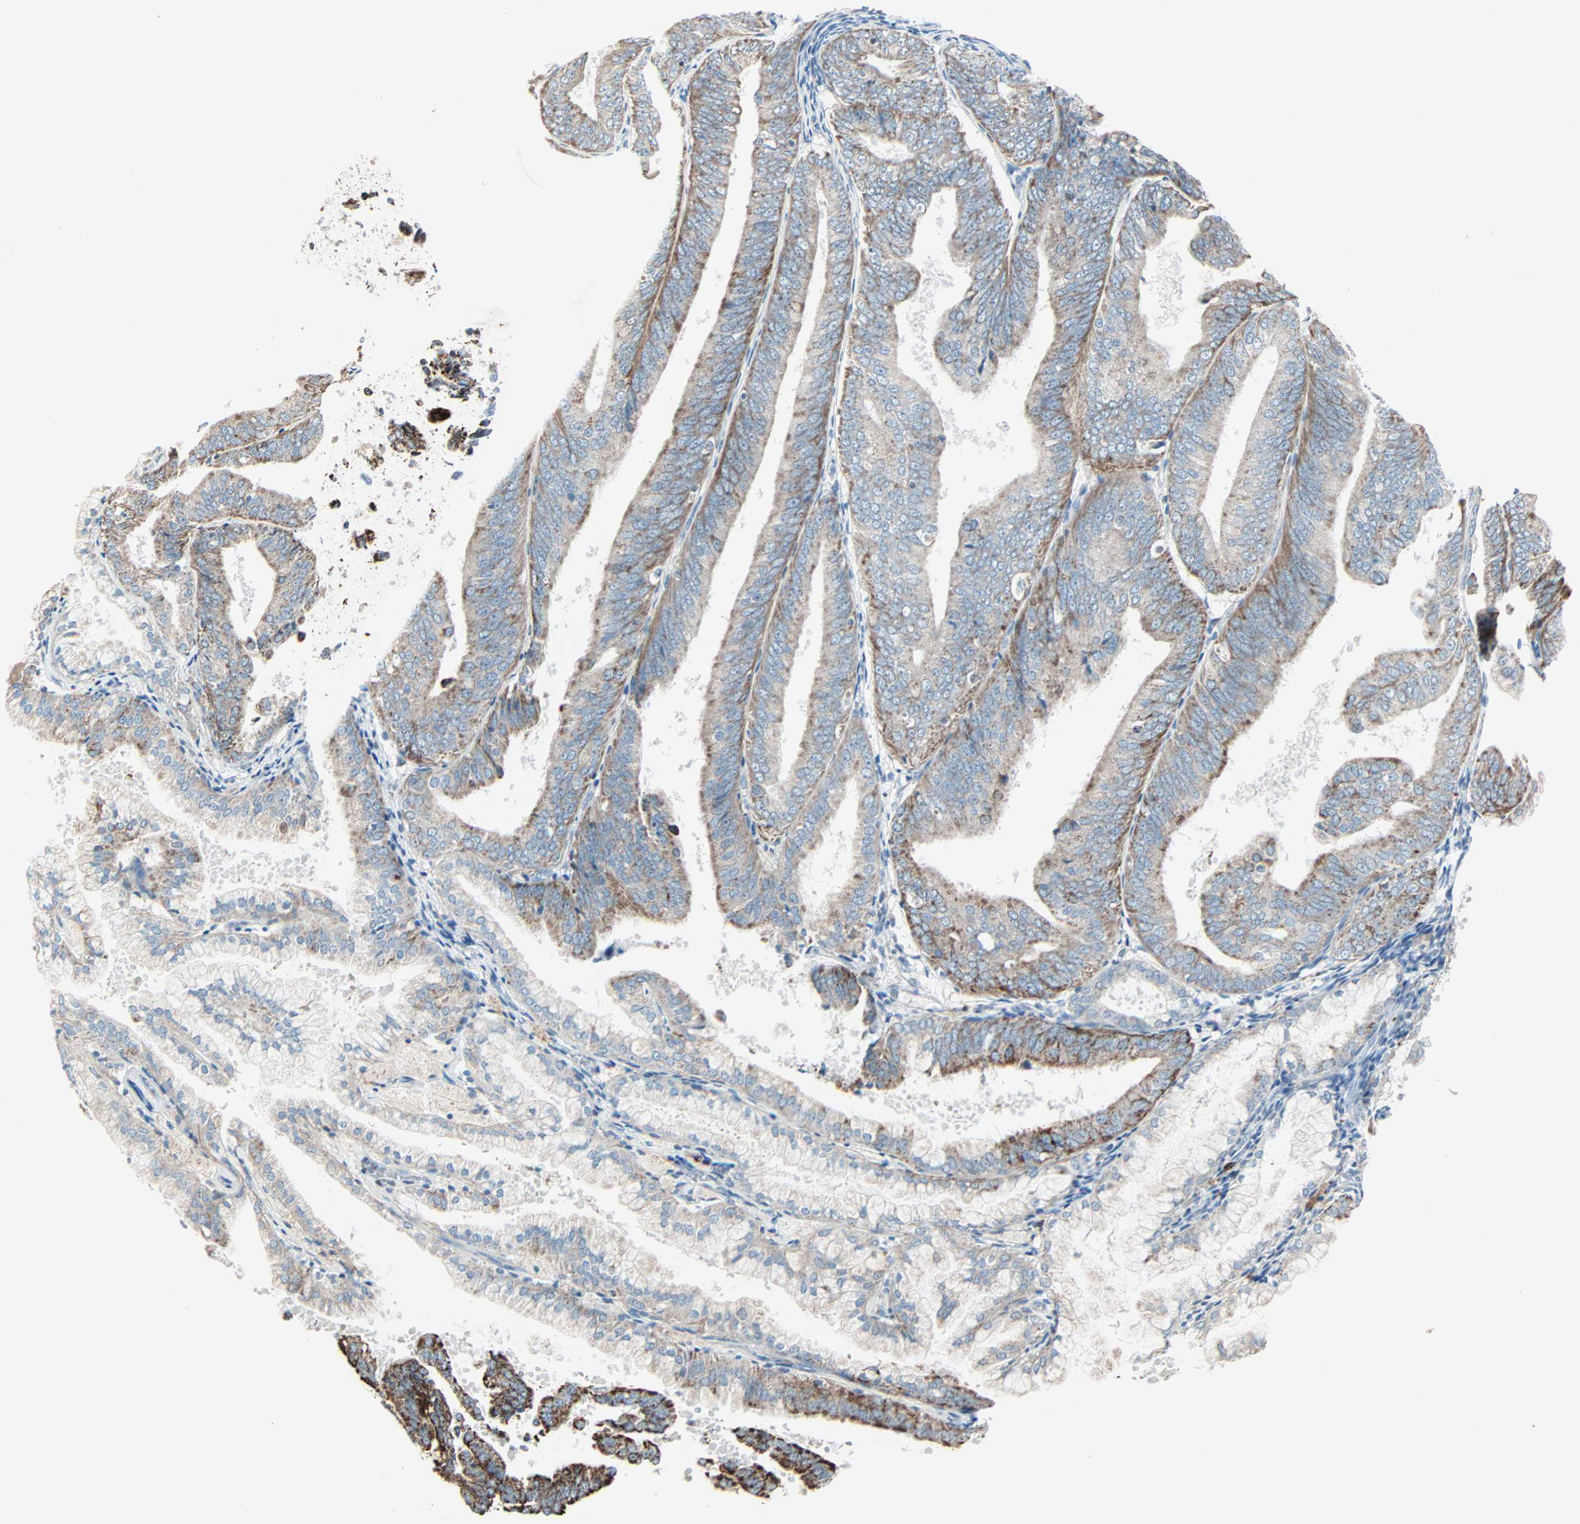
{"staining": {"intensity": "strong", "quantity": ">75%", "location": "cytoplasmic/membranous"}, "tissue": "endometrial cancer", "cell_type": "Tumor cells", "image_type": "cancer", "snomed": [{"axis": "morphology", "description": "Adenocarcinoma, NOS"}, {"axis": "topography", "description": "Endometrium"}], "caption": "Adenocarcinoma (endometrial) tissue displays strong cytoplasmic/membranous staining in about >75% of tumor cells, visualized by immunohistochemistry.", "gene": "IDH2", "patient": {"sex": "female", "age": 63}}